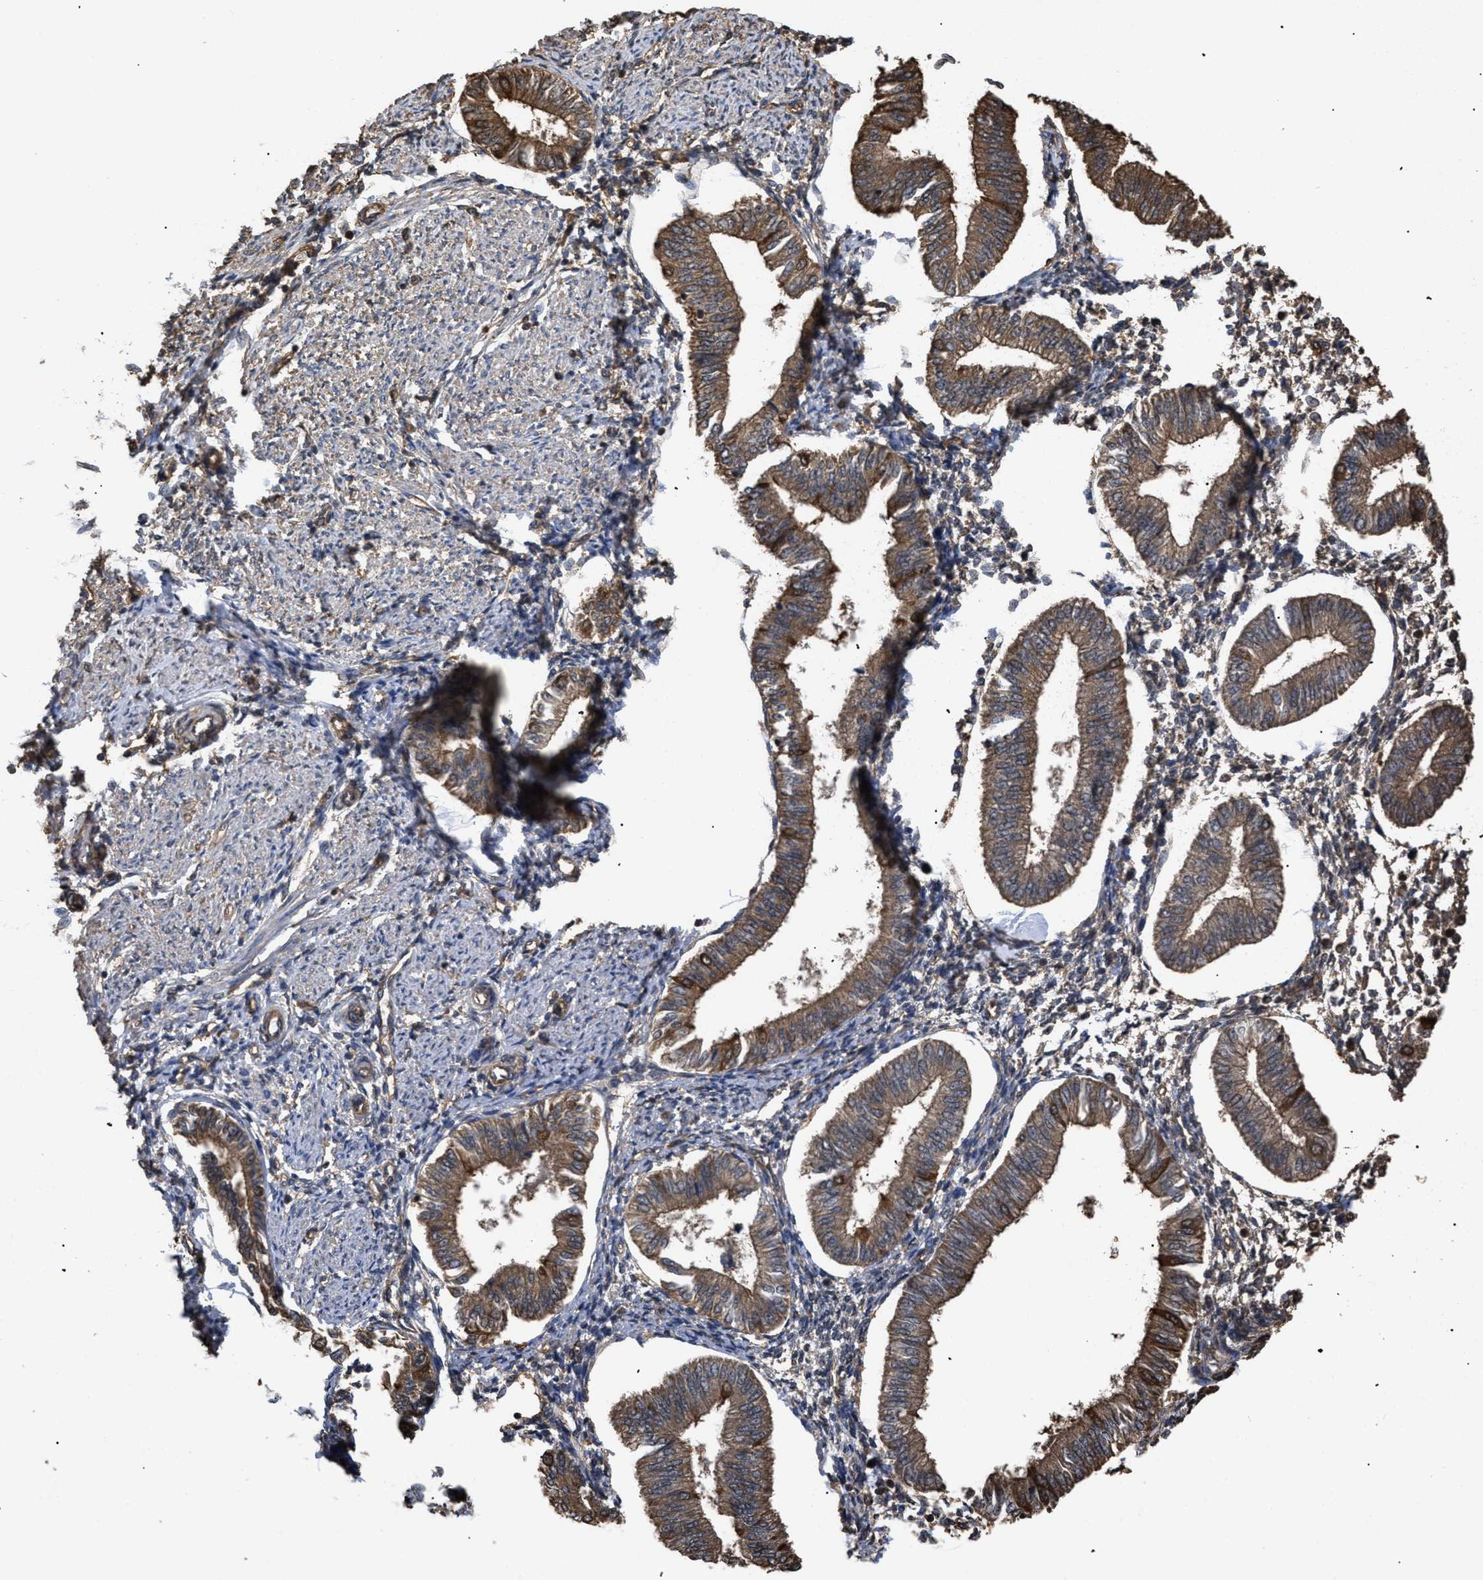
{"staining": {"intensity": "weak", "quantity": "25%-75%", "location": "cytoplasmic/membranous"}, "tissue": "endometrium", "cell_type": "Cells in endometrial stroma", "image_type": "normal", "snomed": [{"axis": "morphology", "description": "Normal tissue, NOS"}, {"axis": "topography", "description": "Endometrium"}], "caption": "This photomicrograph exhibits immunohistochemistry staining of unremarkable endometrium, with low weak cytoplasmic/membranous positivity in approximately 25%-75% of cells in endometrial stroma.", "gene": "CALM1", "patient": {"sex": "female", "age": 50}}